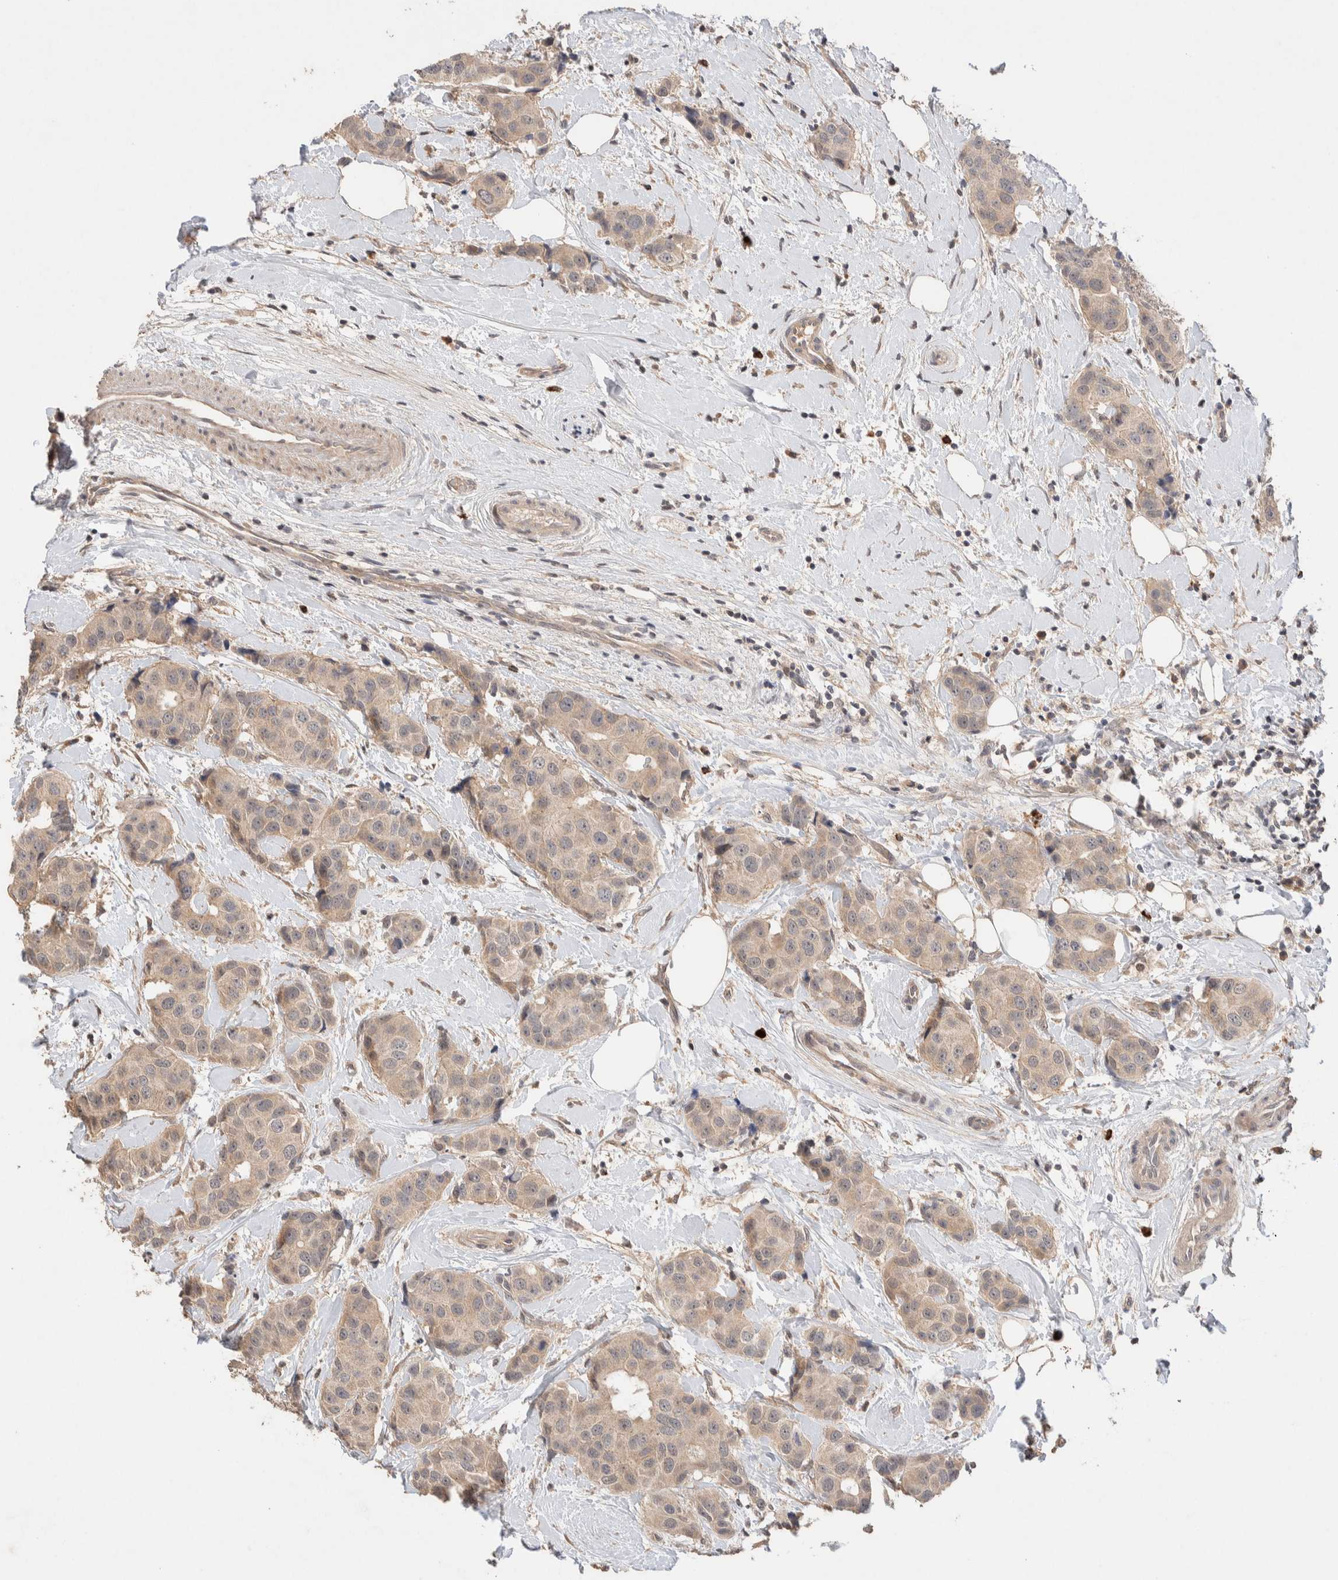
{"staining": {"intensity": "weak", "quantity": ">75%", "location": "cytoplasmic/membranous"}, "tissue": "breast cancer", "cell_type": "Tumor cells", "image_type": "cancer", "snomed": [{"axis": "morphology", "description": "Normal tissue, NOS"}, {"axis": "morphology", "description": "Duct carcinoma"}, {"axis": "topography", "description": "Breast"}], "caption": "Tumor cells exhibit weak cytoplasmic/membranous expression in approximately >75% of cells in breast infiltrating ductal carcinoma.", "gene": "CASK", "patient": {"sex": "female", "age": 39}}